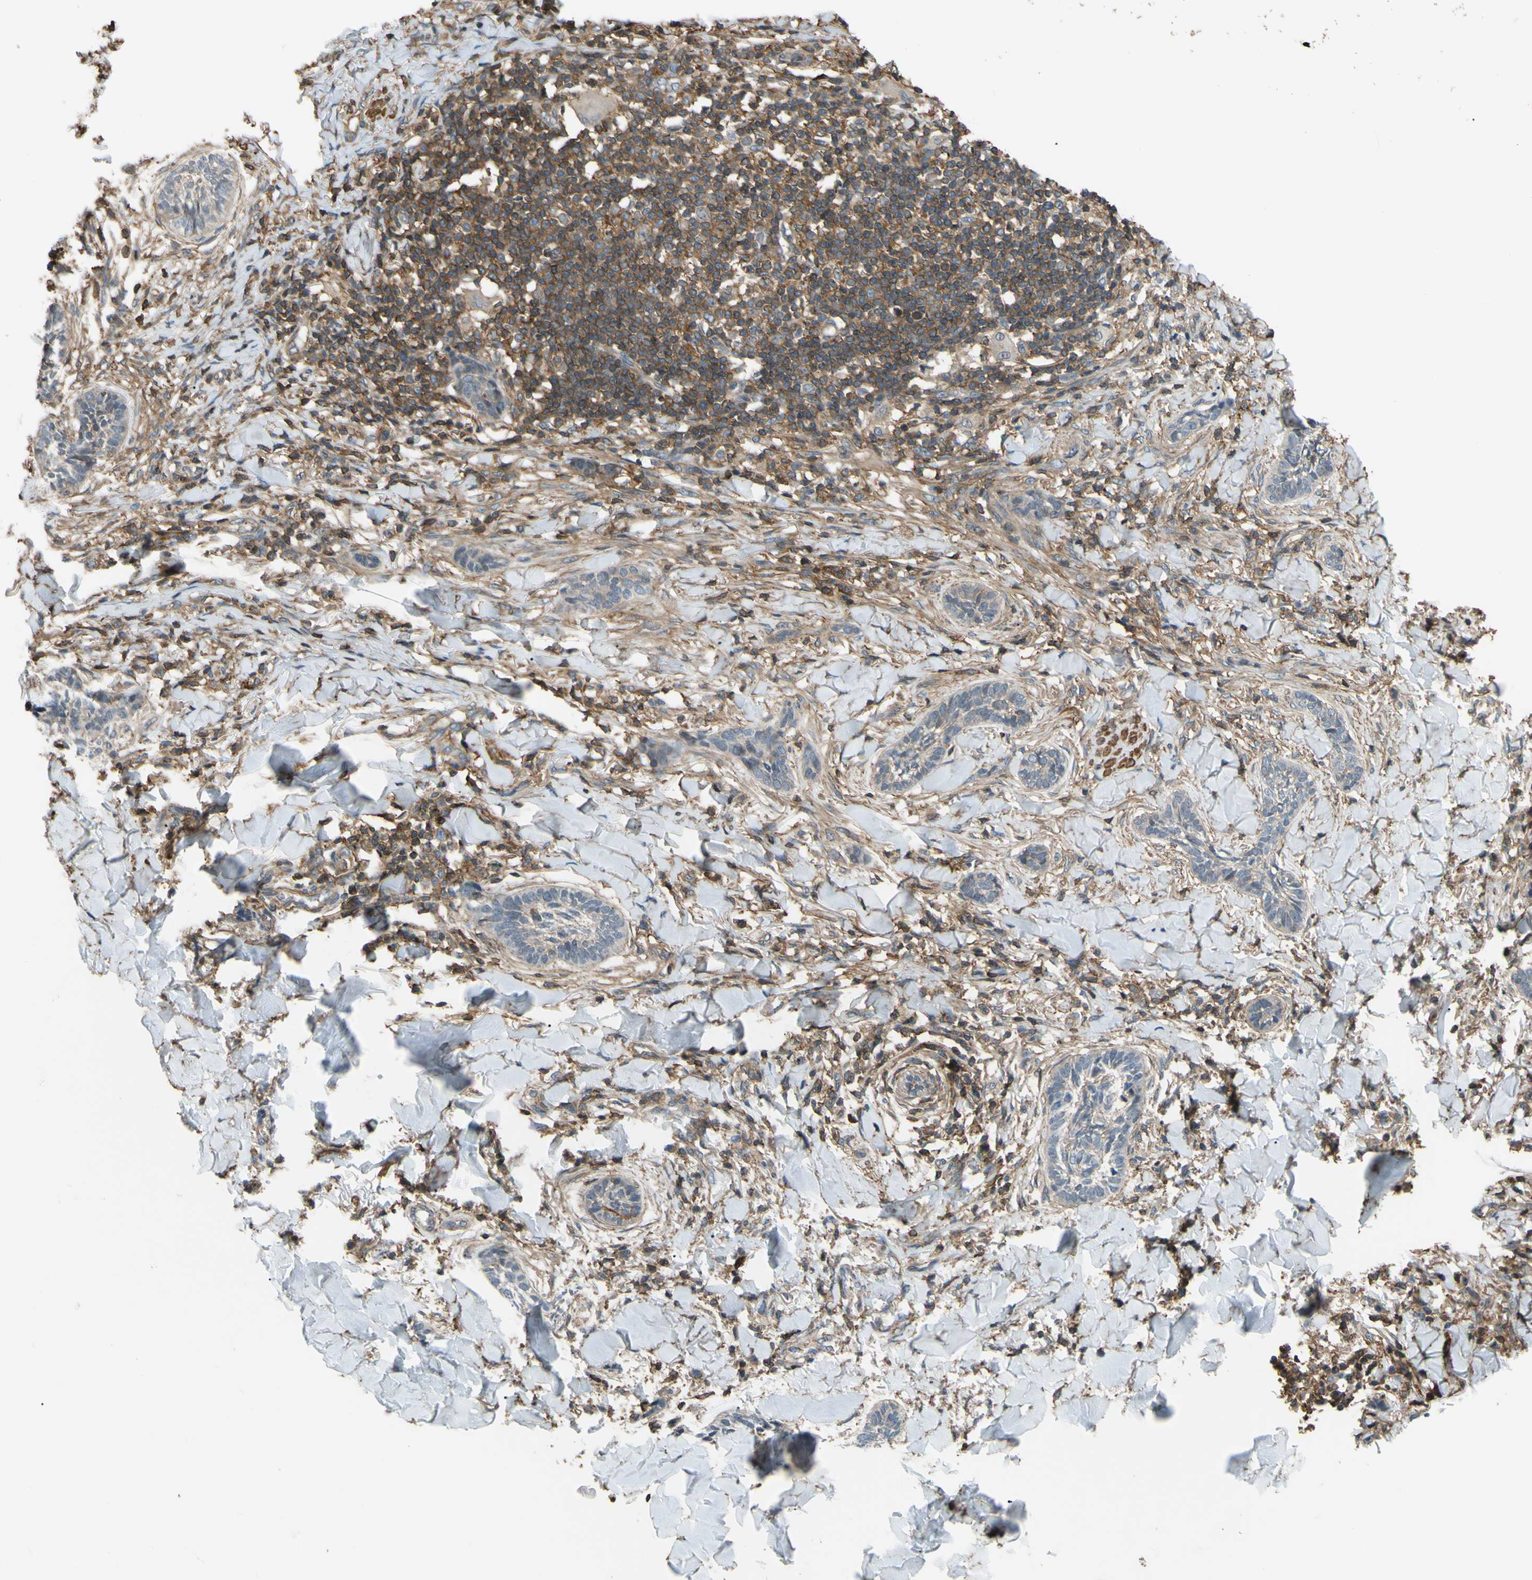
{"staining": {"intensity": "moderate", "quantity": "25%-75%", "location": "cytoplasmic/membranous"}, "tissue": "skin cancer", "cell_type": "Tumor cells", "image_type": "cancer", "snomed": [{"axis": "morphology", "description": "Papilloma, NOS"}, {"axis": "morphology", "description": "Basal cell carcinoma"}, {"axis": "topography", "description": "Skin"}], "caption": "IHC histopathology image of human skin cancer (basal cell carcinoma) stained for a protein (brown), which displays medium levels of moderate cytoplasmic/membranous positivity in approximately 25%-75% of tumor cells.", "gene": "ADD3", "patient": {"sex": "male", "age": 87}}